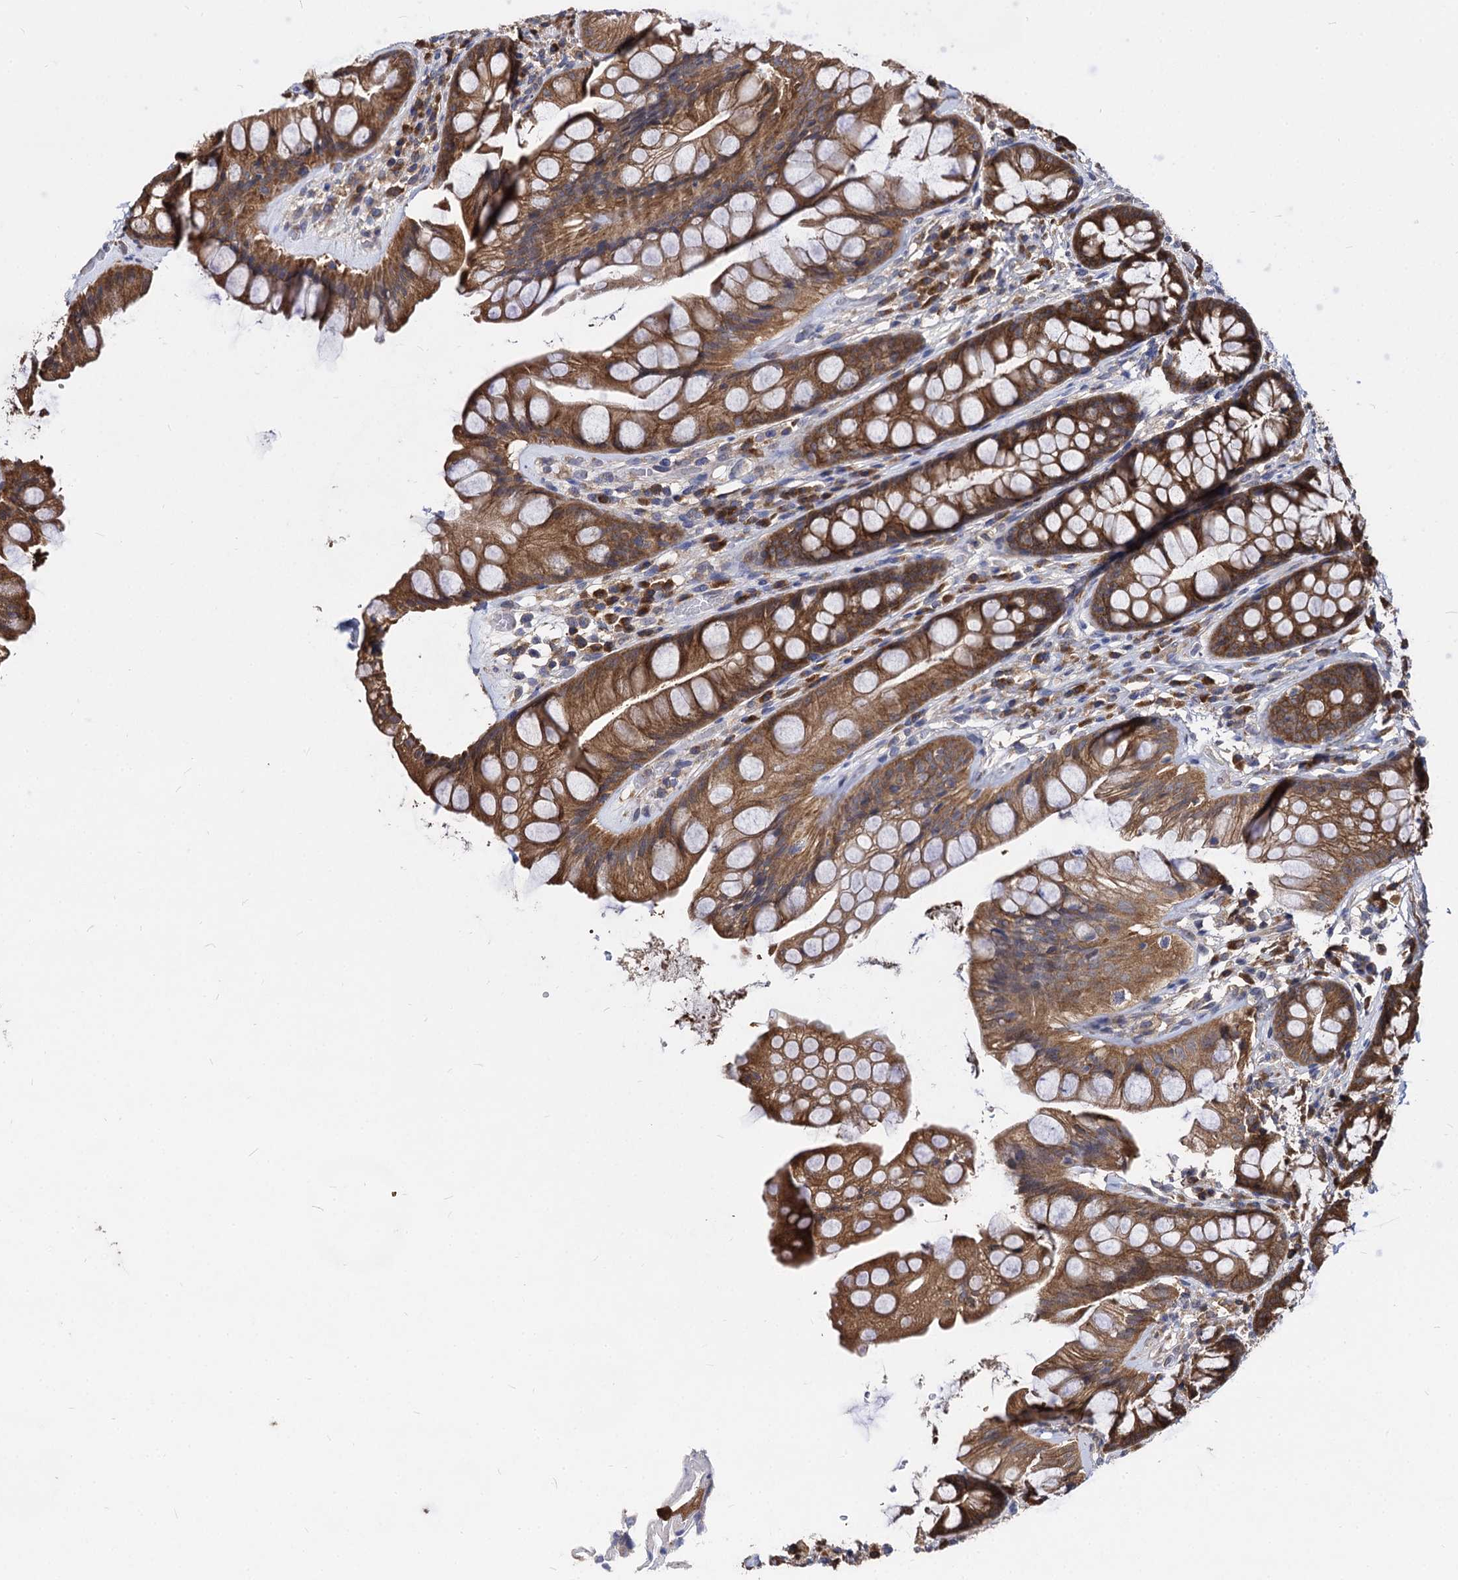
{"staining": {"intensity": "moderate", "quantity": ">75%", "location": "cytoplasmic/membranous"}, "tissue": "rectum", "cell_type": "Glandular cells", "image_type": "normal", "snomed": [{"axis": "morphology", "description": "Normal tissue, NOS"}, {"axis": "topography", "description": "Rectum"}], "caption": "Protein positivity by IHC displays moderate cytoplasmic/membranous expression in approximately >75% of glandular cells in unremarkable rectum.", "gene": "NME1", "patient": {"sex": "male", "age": 74}}